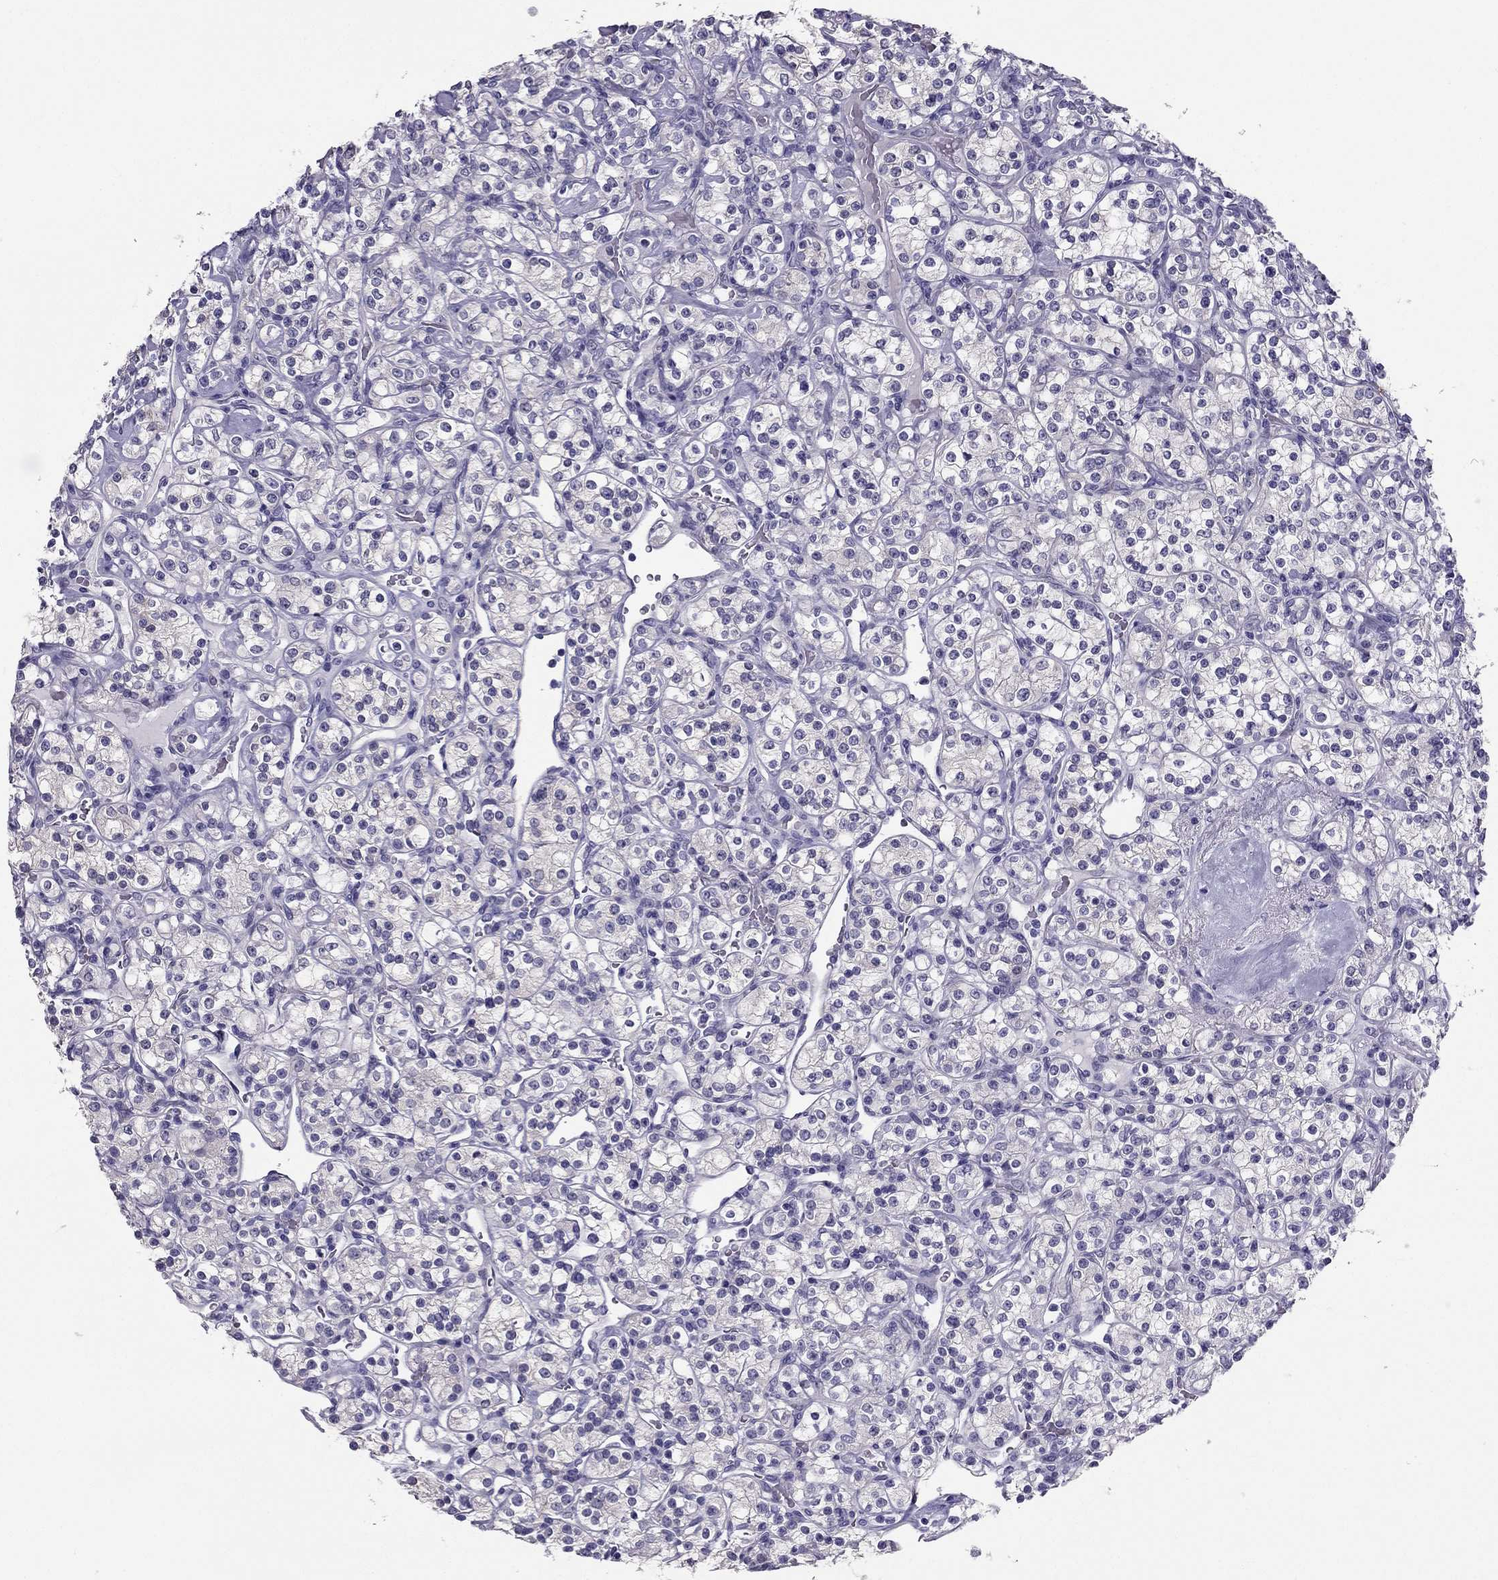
{"staining": {"intensity": "negative", "quantity": "none", "location": "none"}, "tissue": "renal cancer", "cell_type": "Tumor cells", "image_type": "cancer", "snomed": [{"axis": "morphology", "description": "Adenocarcinoma, NOS"}, {"axis": "topography", "description": "Kidney"}], "caption": "Adenocarcinoma (renal) stained for a protein using immunohistochemistry displays no expression tumor cells.", "gene": "PDE6A", "patient": {"sex": "male", "age": 77}}